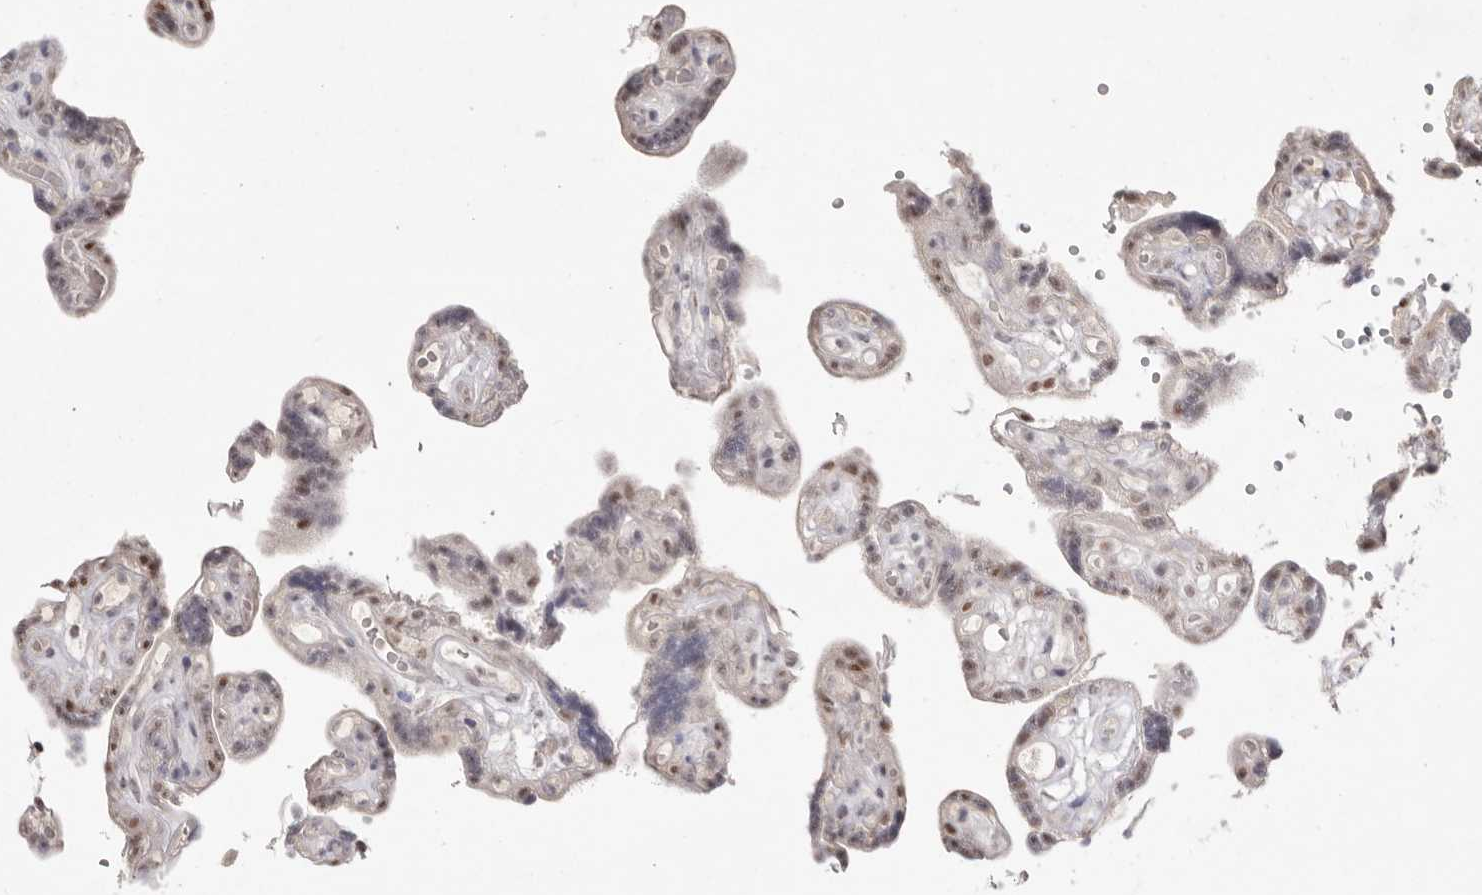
{"staining": {"intensity": "moderate", "quantity": ">75%", "location": "nuclear"}, "tissue": "placenta", "cell_type": "Decidual cells", "image_type": "normal", "snomed": [{"axis": "morphology", "description": "Normal tissue, NOS"}, {"axis": "topography", "description": "Placenta"}], "caption": "Moderate nuclear expression for a protein is identified in about >75% of decidual cells of unremarkable placenta using immunohistochemistry (IHC).", "gene": "TADA1", "patient": {"sex": "female", "age": 30}}